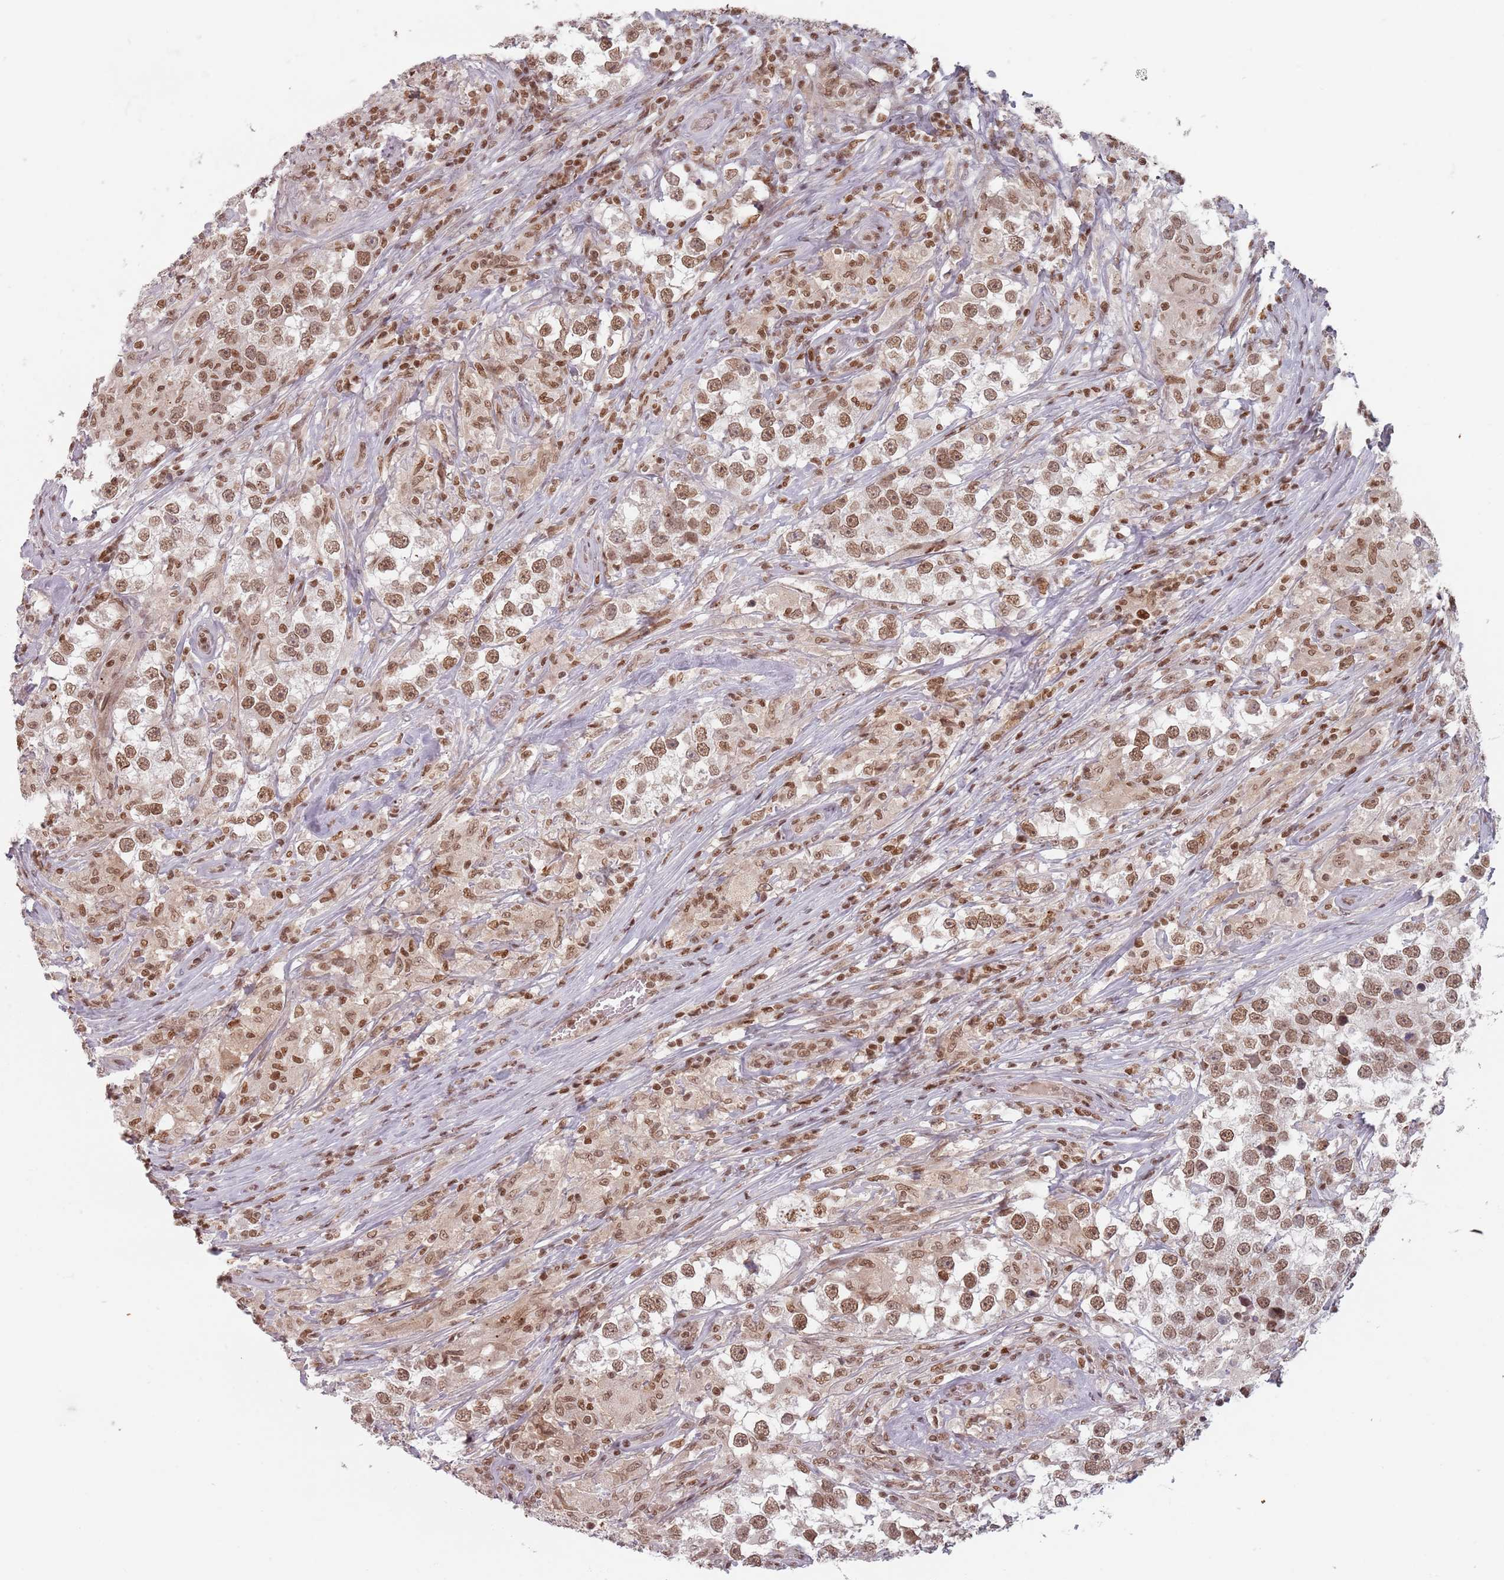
{"staining": {"intensity": "moderate", "quantity": ">75%", "location": "nuclear"}, "tissue": "testis cancer", "cell_type": "Tumor cells", "image_type": "cancer", "snomed": [{"axis": "morphology", "description": "Seminoma, NOS"}, {"axis": "topography", "description": "Testis"}], "caption": "Tumor cells display medium levels of moderate nuclear positivity in approximately >75% of cells in human testis cancer.", "gene": "NUP50", "patient": {"sex": "male", "age": 46}}